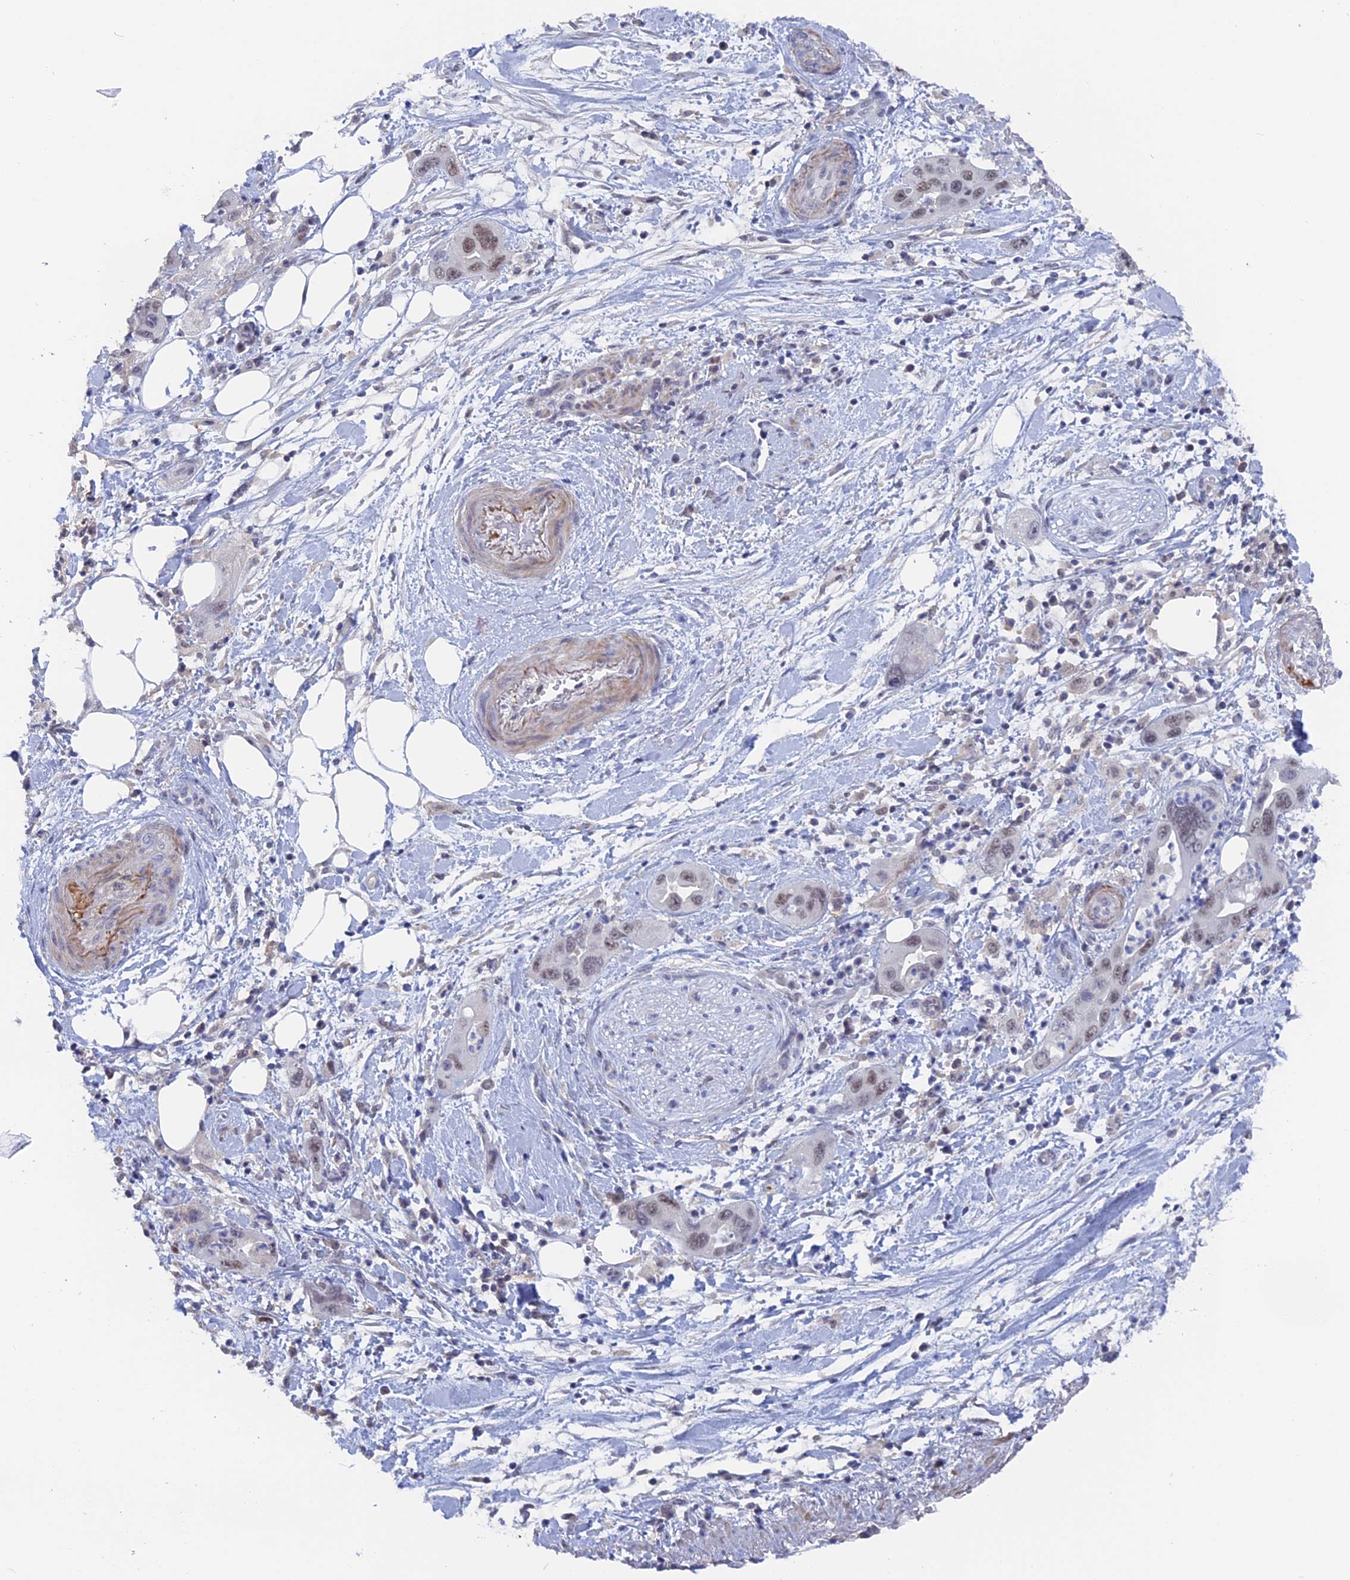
{"staining": {"intensity": "weak", "quantity": "25%-75%", "location": "nuclear"}, "tissue": "pancreatic cancer", "cell_type": "Tumor cells", "image_type": "cancer", "snomed": [{"axis": "morphology", "description": "Adenocarcinoma, NOS"}, {"axis": "topography", "description": "Pancreas"}], "caption": "A photomicrograph of human pancreatic cancer stained for a protein shows weak nuclear brown staining in tumor cells.", "gene": "BRD2", "patient": {"sex": "female", "age": 71}}